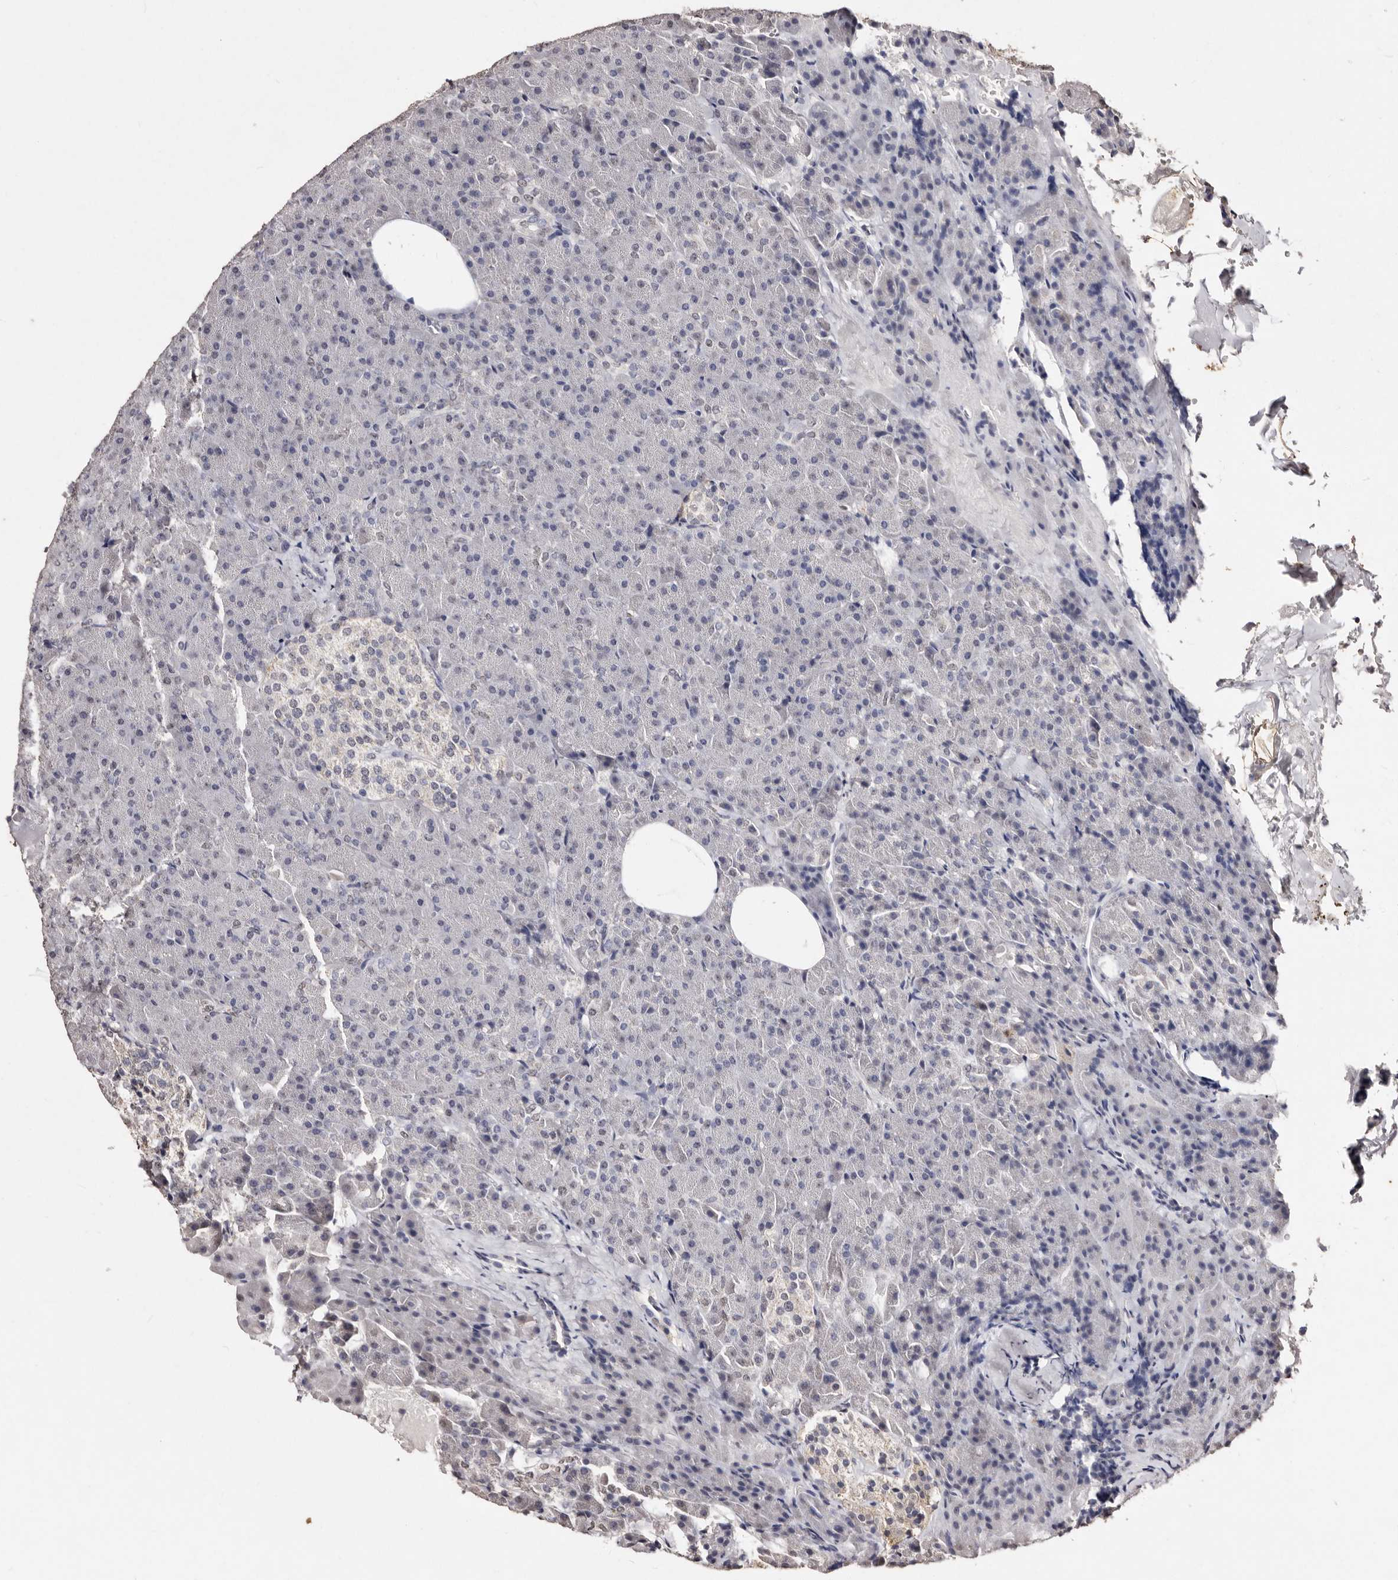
{"staining": {"intensity": "weak", "quantity": "<25%", "location": "nuclear"}, "tissue": "pancreas", "cell_type": "Exocrine glandular cells", "image_type": "normal", "snomed": [{"axis": "morphology", "description": "Normal tissue, NOS"}, {"axis": "morphology", "description": "Carcinoid, malignant, NOS"}, {"axis": "topography", "description": "Pancreas"}], "caption": "Immunohistochemical staining of normal pancreas shows no significant positivity in exocrine glandular cells.", "gene": "ERBB4", "patient": {"sex": "female", "age": 35}}